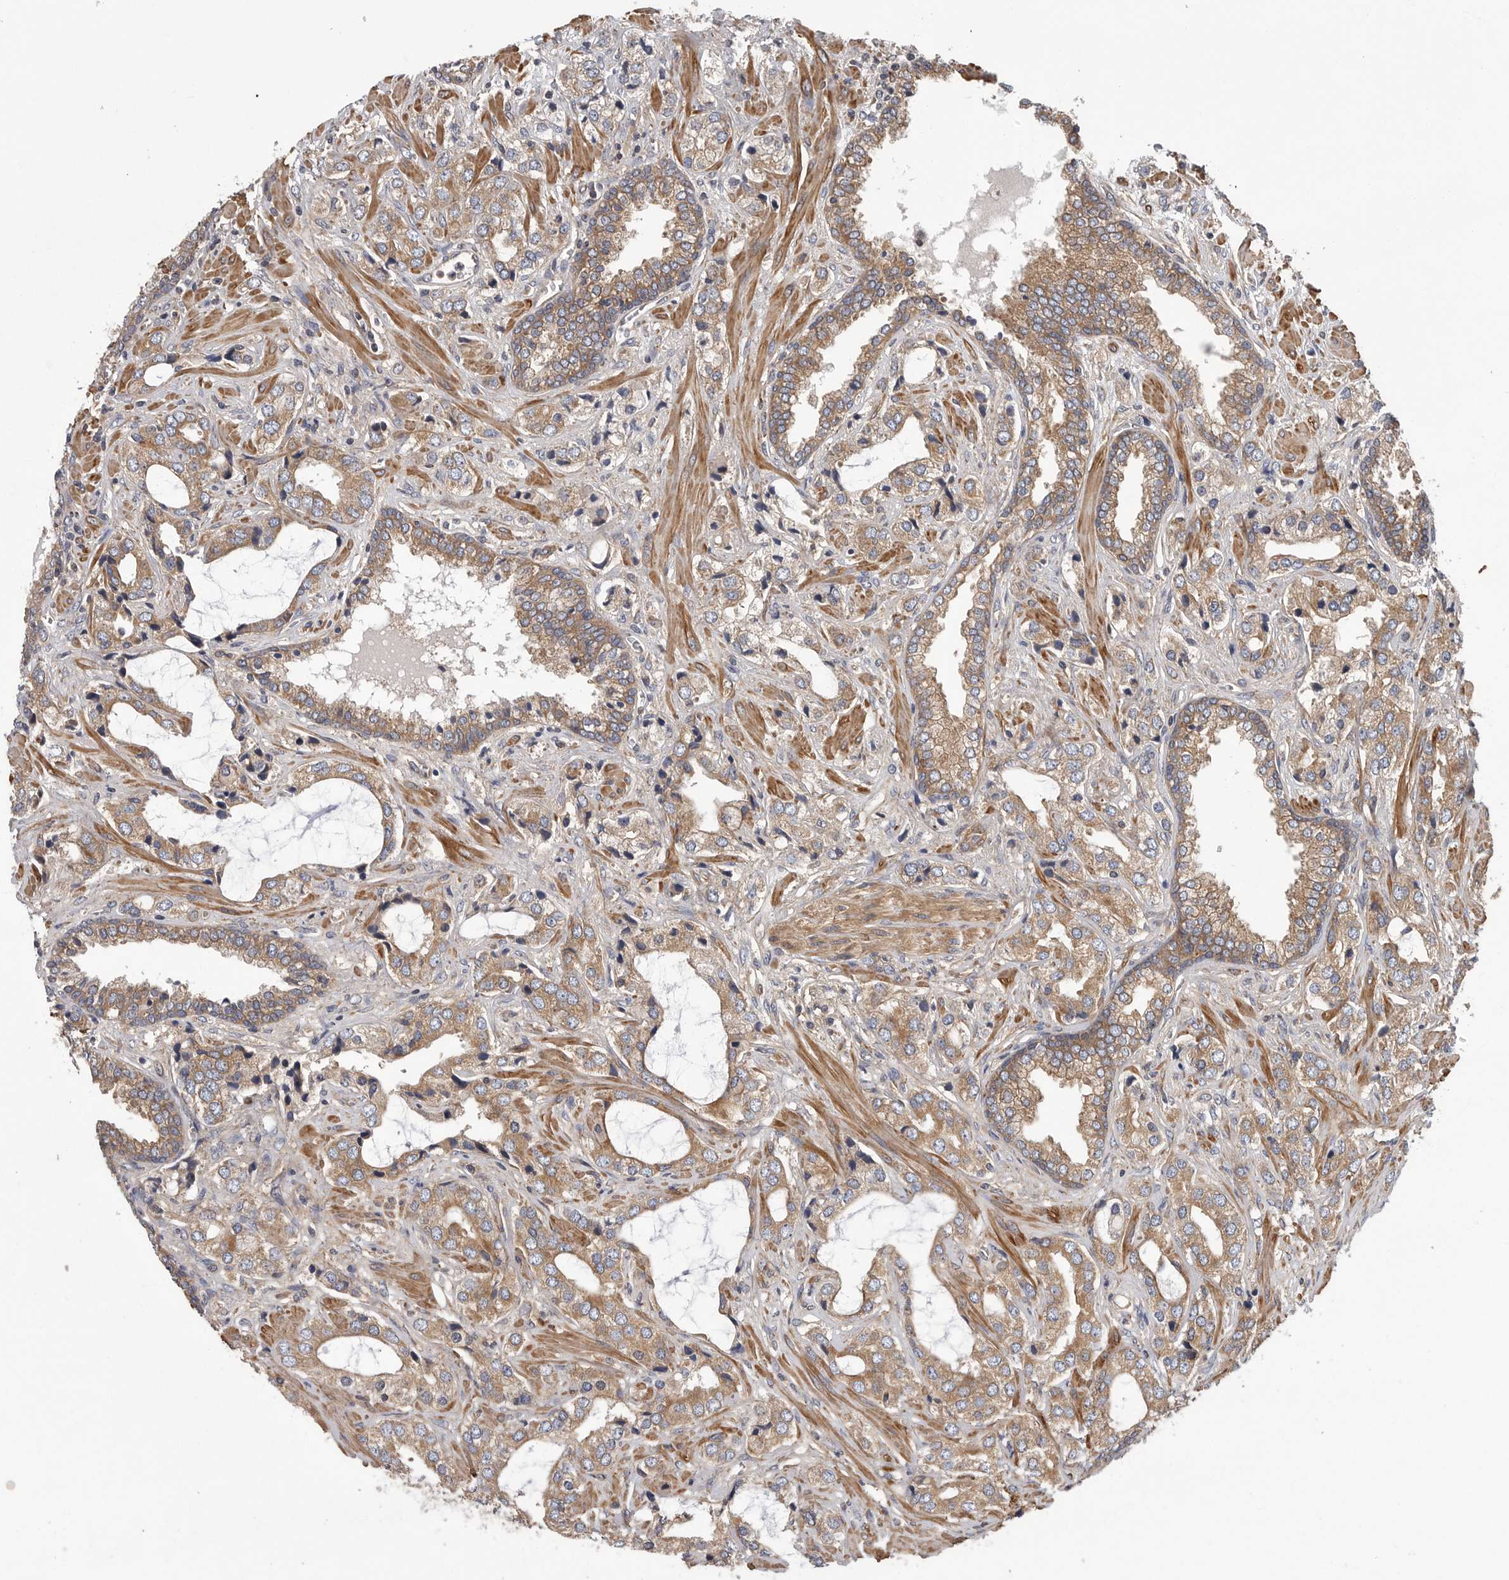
{"staining": {"intensity": "moderate", "quantity": ">75%", "location": "cytoplasmic/membranous"}, "tissue": "prostate cancer", "cell_type": "Tumor cells", "image_type": "cancer", "snomed": [{"axis": "morphology", "description": "Adenocarcinoma, High grade"}, {"axis": "topography", "description": "Prostate"}], "caption": "High-power microscopy captured an IHC photomicrograph of prostate cancer (high-grade adenocarcinoma), revealing moderate cytoplasmic/membranous positivity in about >75% of tumor cells. (DAB IHC with brightfield microscopy, high magnification).", "gene": "OXR1", "patient": {"sex": "male", "age": 66}}